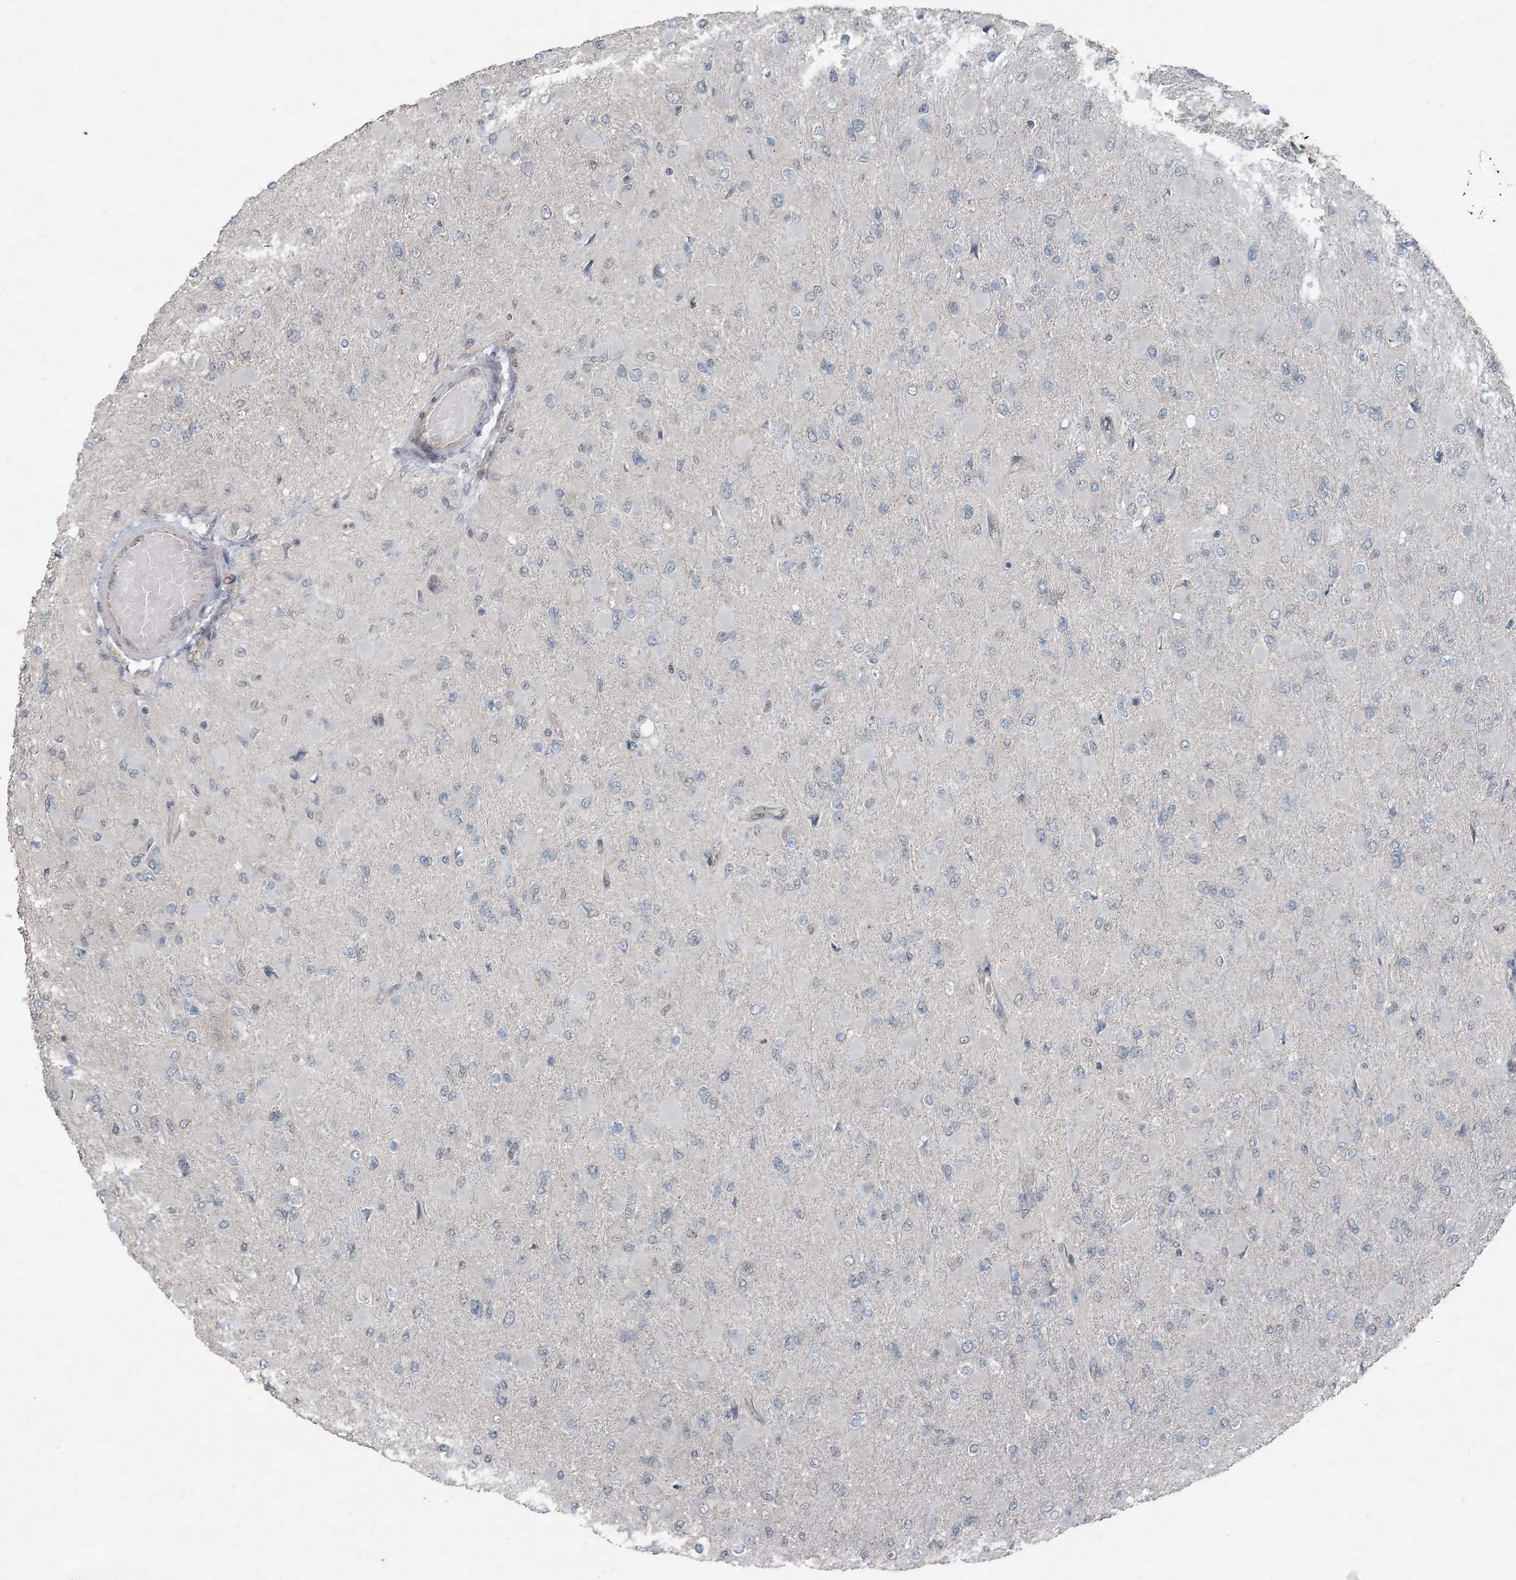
{"staining": {"intensity": "negative", "quantity": "none", "location": "none"}, "tissue": "glioma", "cell_type": "Tumor cells", "image_type": "cancer", "snomed": [{"axis": "morphology", "description": "Glioma, malignant, High grade"}, {"axis": "topography", "description": "Cerebral cortex"}], "caption": "Tumor cells show no significant staining in glioma. (Stains: DAB IHC with hematoxylin counter stain, Microscopy: brightfield microscopy at high magnification).", "gene": "VSIG2", "patient": {"sex": "female", "age": 36}}